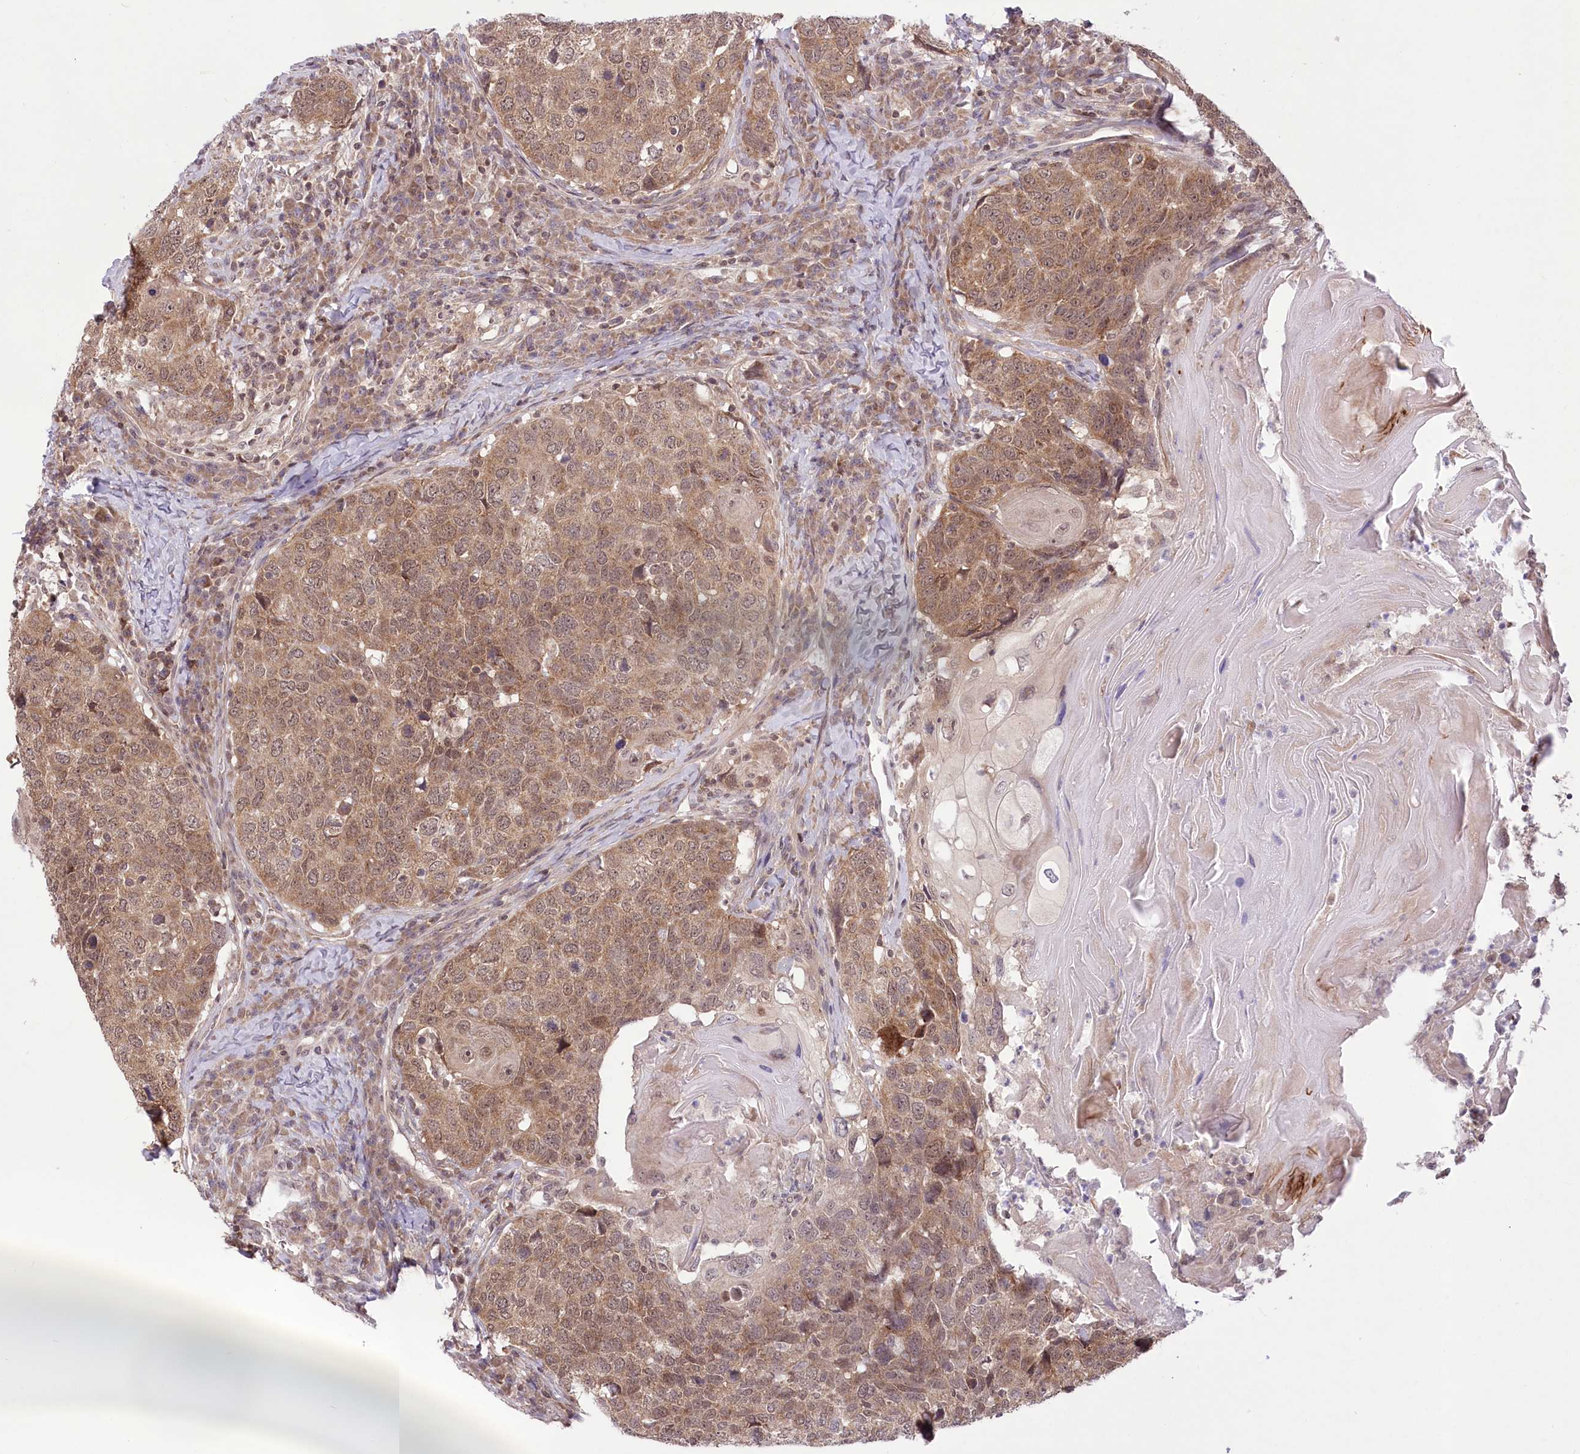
{"staining": {"intensity": "moderate", "quantity": ">75%", "location": "cytoplasmic/membranous"}, "tissue": "head and neck cancer", "cell_type": "Tumor cells", "image_type": "cancer", "snomed": [{"axis": "morphology", "description": "Squamous cell carcinoma, NOS"}, {"axis": "topography", "description": "Head-Neck"}], "caption": "Protein staining shows moderate cytoplasmic/membranous expression in approximately >75% of tumor cells in head and neck squamous cell carcinoma.", "gene": "ZMAT2", "patient": {"sex": "male", "age": 66}}